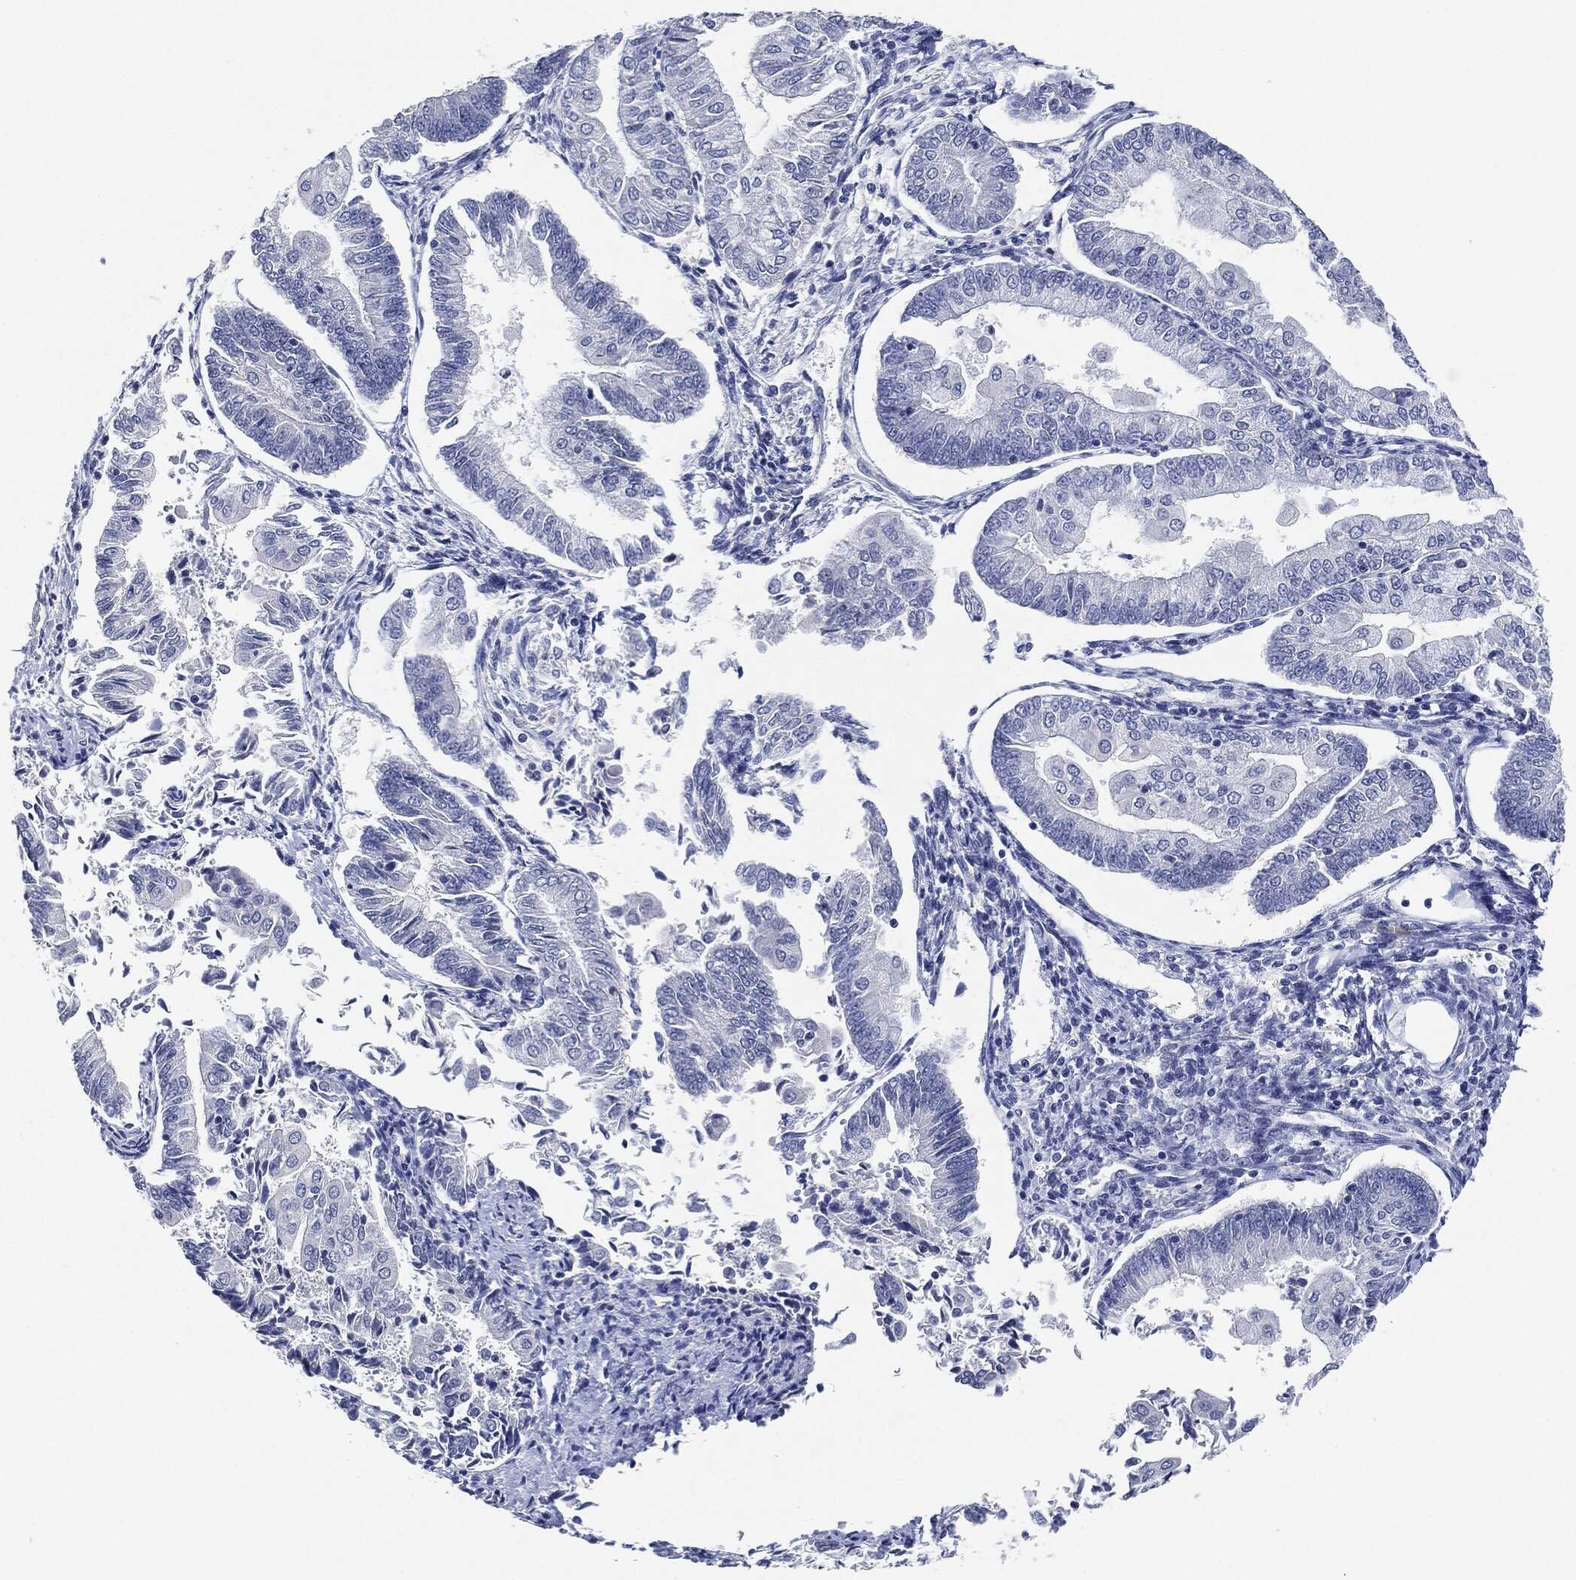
{"staining": {"intensity": "negative", "quantity": "none", "location": "none"}, "tissue": "endometrial cancer", "cell_type": "Tumor cells", "image_type": "cancer", "snomed": [{"axis": "morphology", "description": "Adenocarcinoma, NOS"}, {"axis": "topography", "description": "Endometrium"}], "caption": "Photomicrograph shows no significant protein expression in tumor cells of endometrial cancer.", "gene": "NTRK1", "patient": {"sex": "female", "age": 56}}